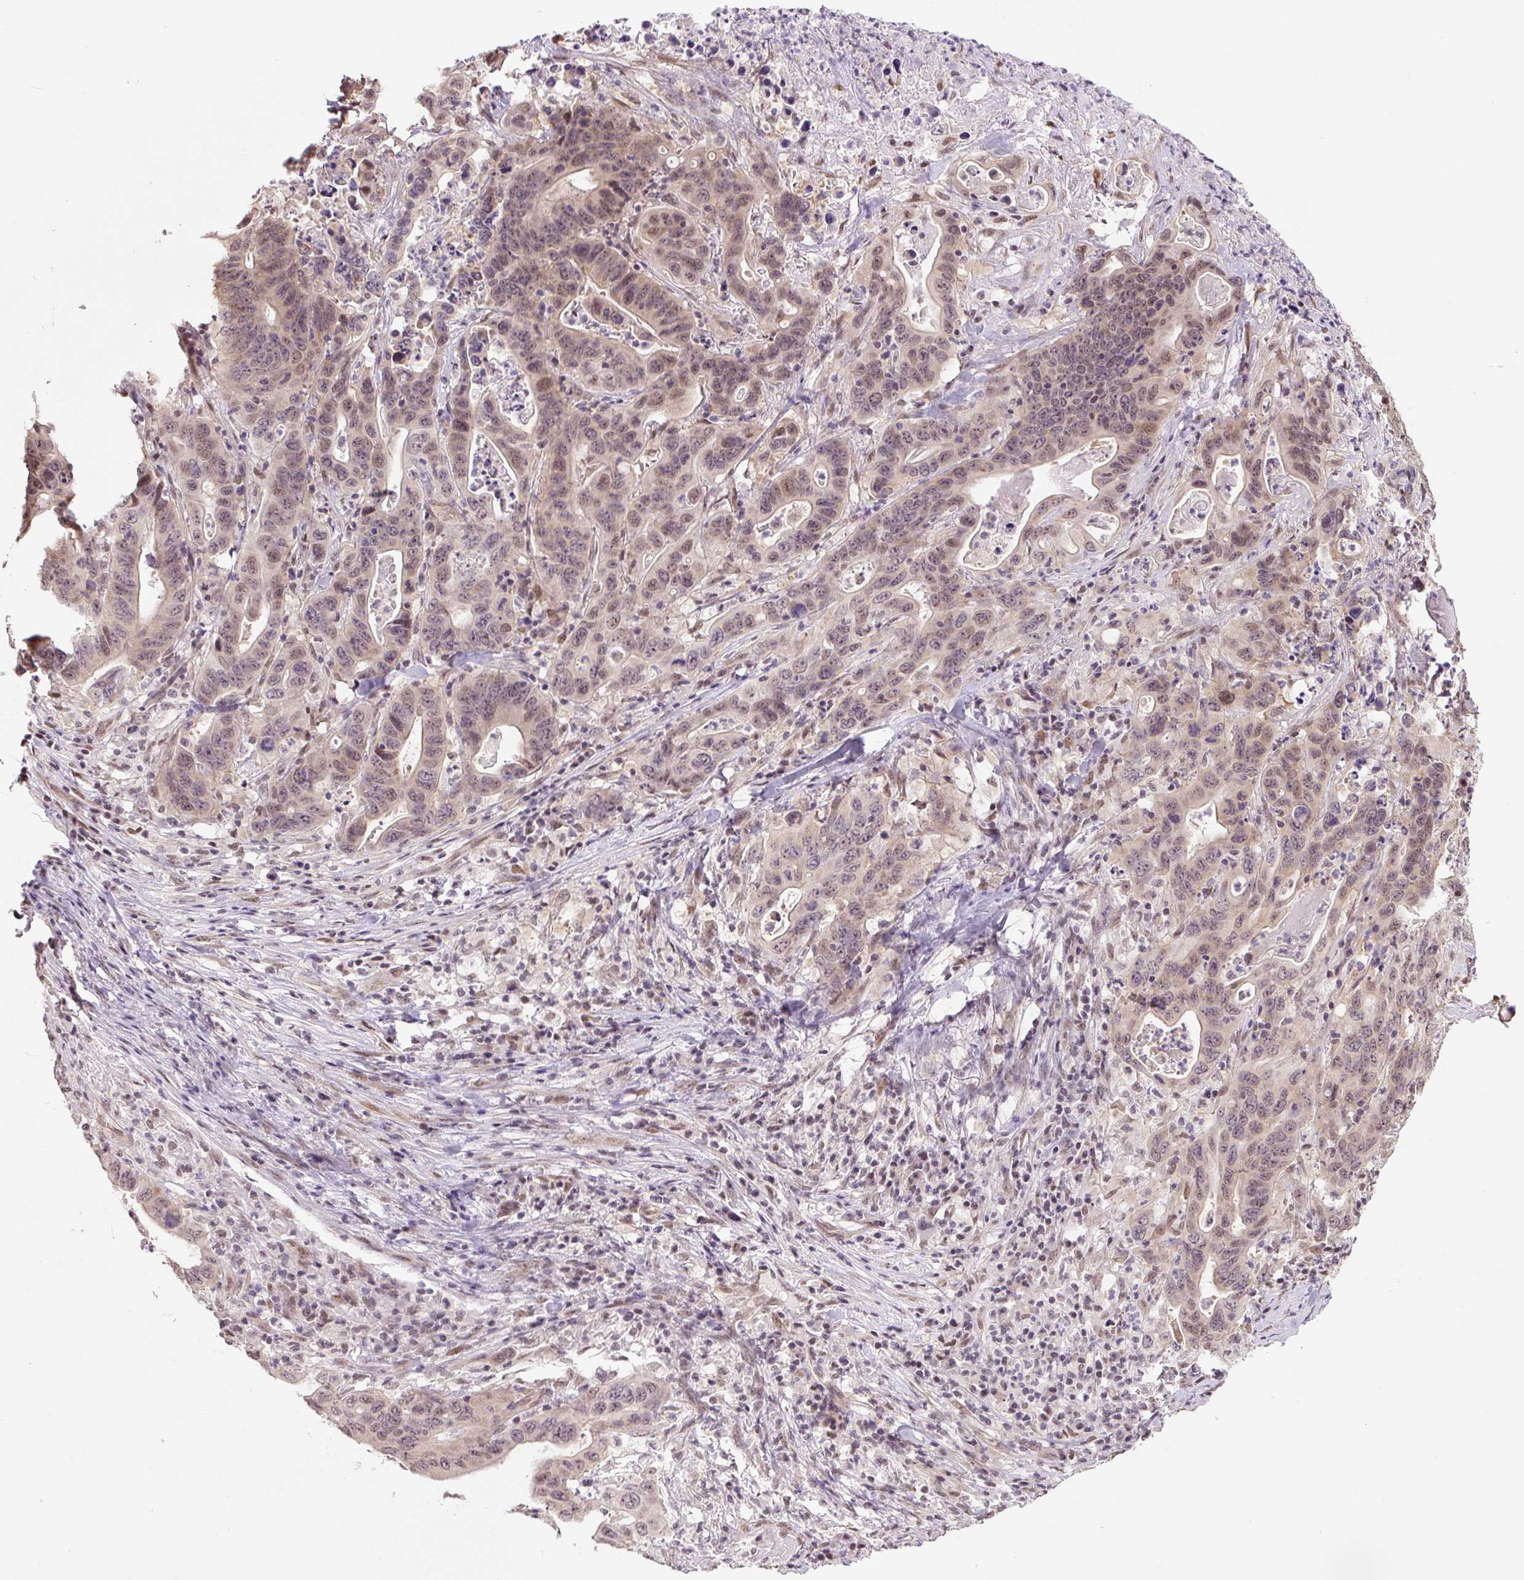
{"staining": {"intensity": "moderate", "quantity": "25%-75%", "location": "nuclear"}, "tissue": "lung cancer", "cell_type": "Tumor cells", "image_type": "cancer", "snomed": [{"axis": "morphology", "description": "Adenocarcinoma, NOS"}, {"axis": "topography", "description": "Lung"}], "caption": "An image of human lung adenocarcinoma stained for a protein reveals moderate nuclear brown staining in tumor cells. The protein of interest is shown in brown color, while the nuclei are stained blue.", "gene": "TCFL5", "patient": {"sex": "female", "age": 60}}